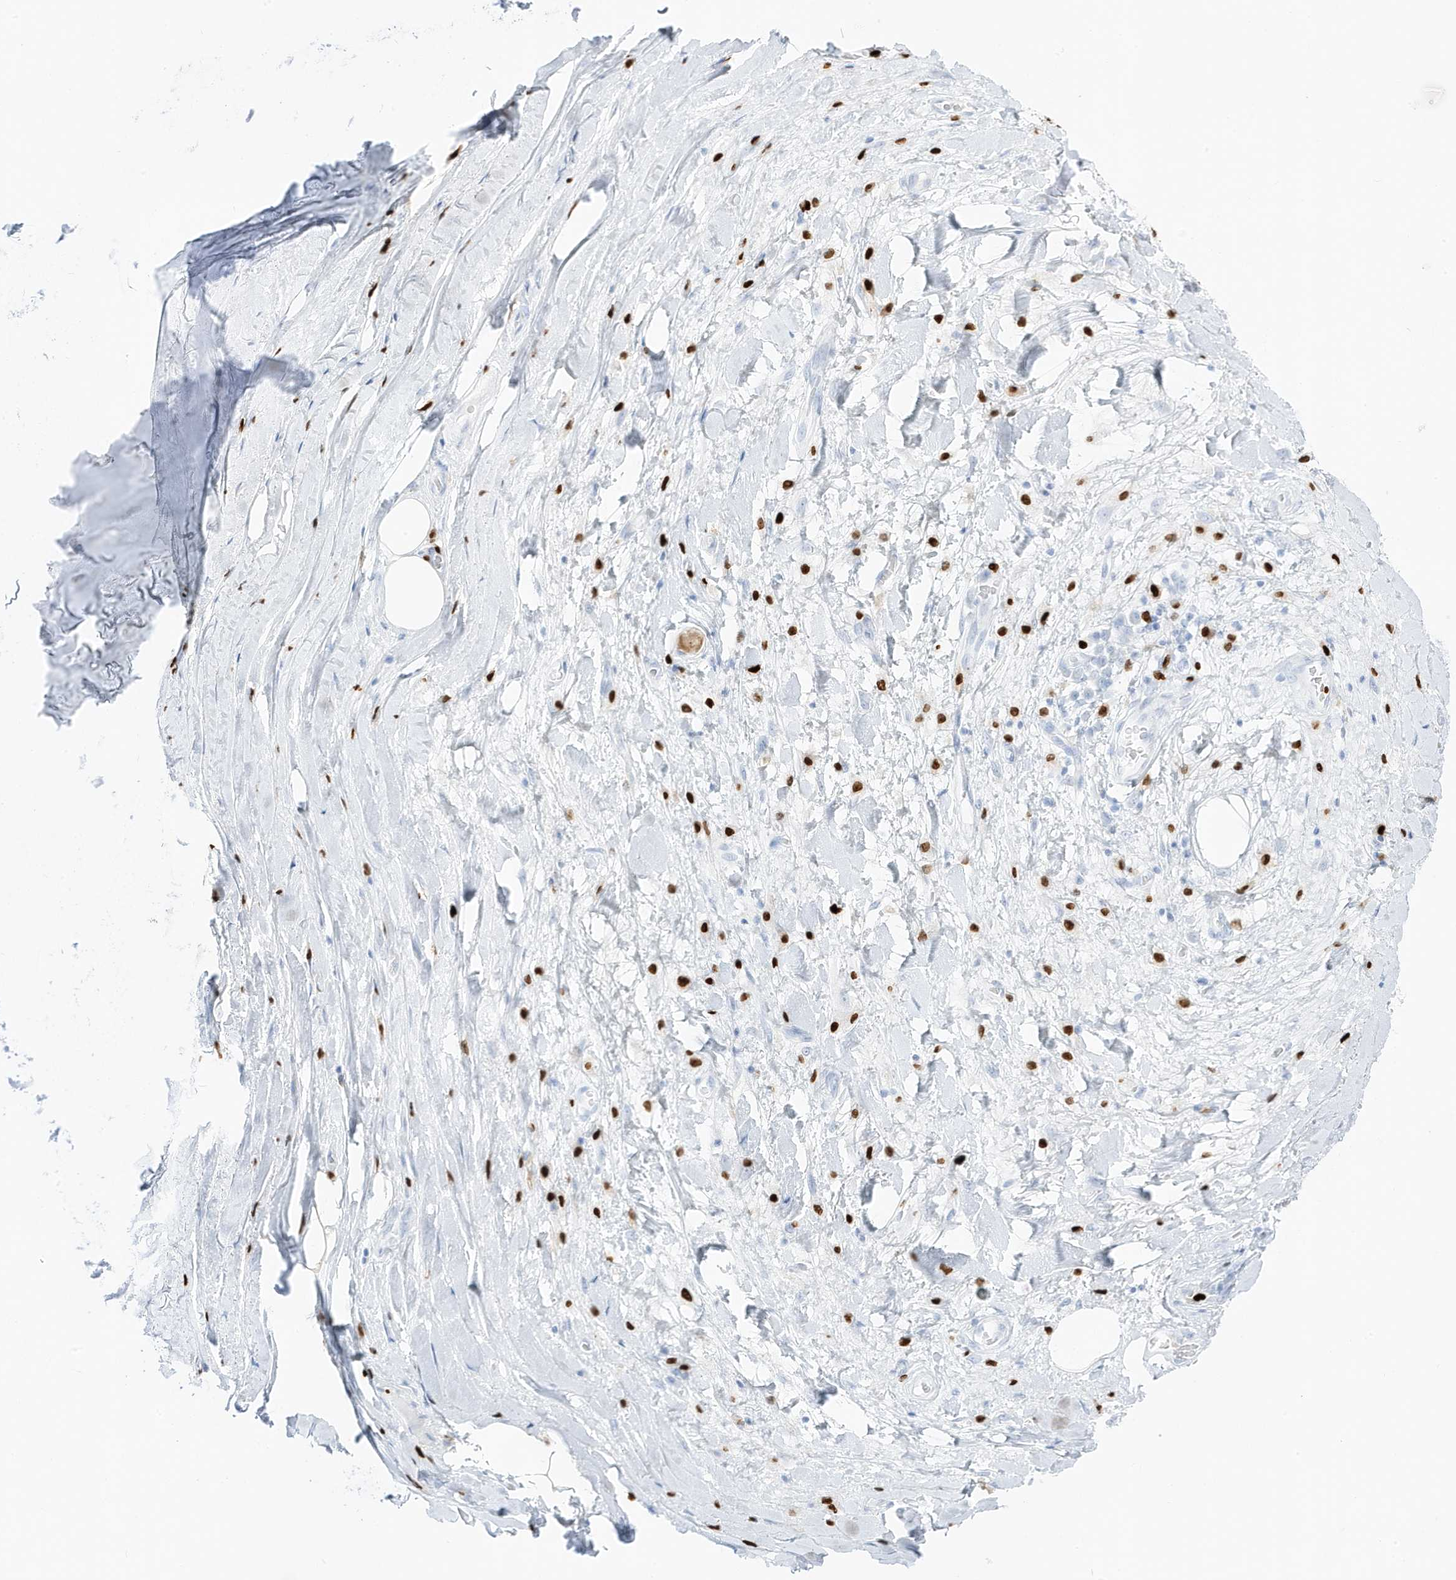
{"staining": {"intensity": "negative", "quantity": "none", "location": "none"}, "tissue": "adipose tissue", "cell_type": "Adipocytes", "image_type": "normal", "snomed": [{"axis": "morphology", "description": "Normal tissue, NOS"}, {"axis": "morphology", "description": "Squamous cell carcinoma, NOS"}, {"axis": "topography", "description": "Lymph node"}, {"axis": "topography", "description": "Bronchus"}, {"axis": "topography", "description": "Lung"}], "caption": "Adipose tissue was stained to show a protein in brown. There is no significant staining in adipocytes. The staining is performed using DAB (3,3'-diaminobenzidine) brown chromogen with nuclei counter-stained in using hematoxylin.", "gene": "MNDA", "patient": {"sex": "male", "age": 66}}